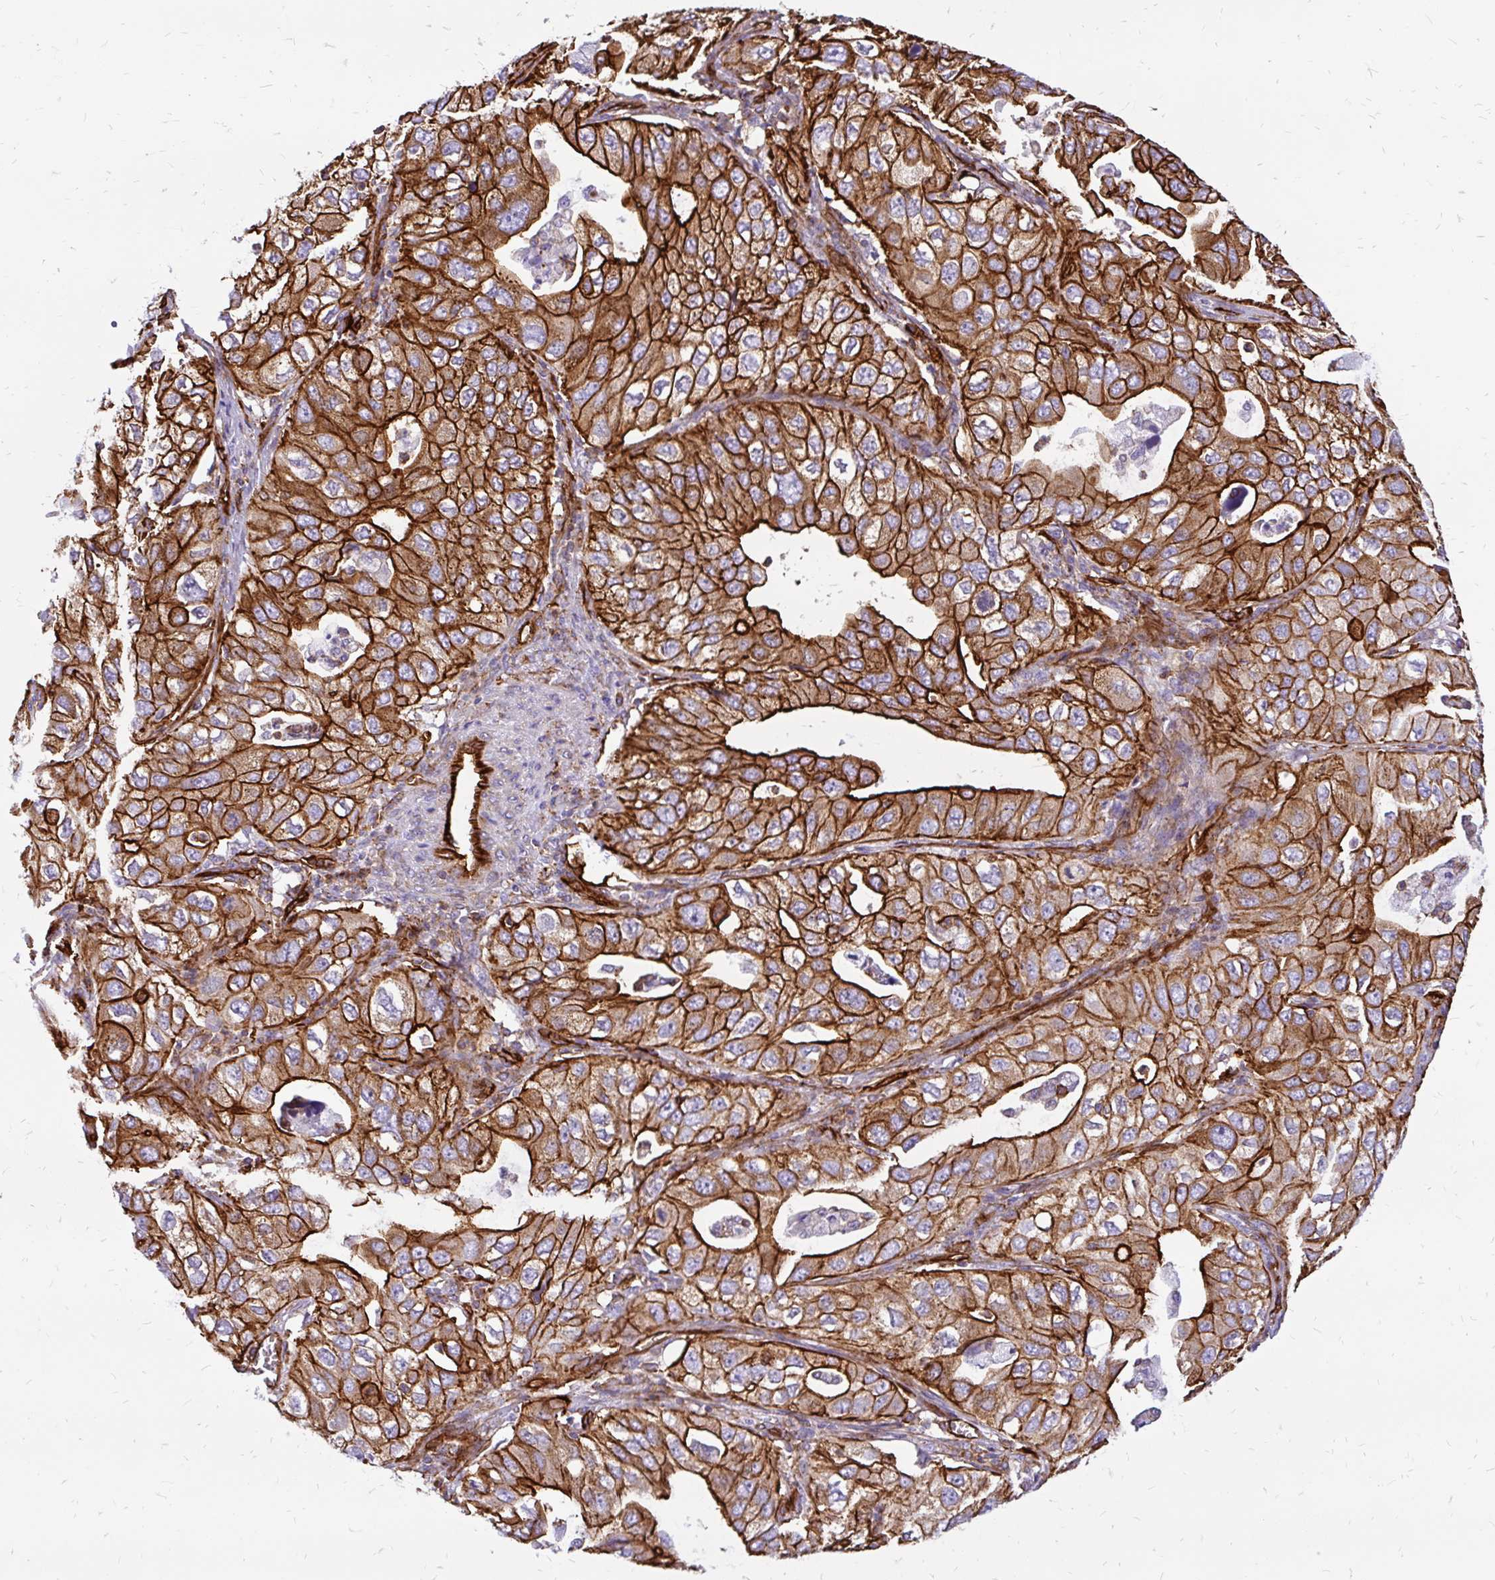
{"staining": {"intensity": "strong", "quantity": ">75%", "location": "cytoplasmic/membranous"}, "tissue": "lung cancer", "cell_type": "Tumor cells", "image_type": "cancer", "snomed": [{"axis": "morphology", "description": "Adenocarcinoma, NOS"}, {"axis": "topography", "description": "Lung"}], "caption": "A brown stain highlights strong cytoplasmic/membranous expression of a protein in human lung cancer tumor cells.", "gene": "MAP1LC3B", "patient": {"sex": "male", "age": 48}}